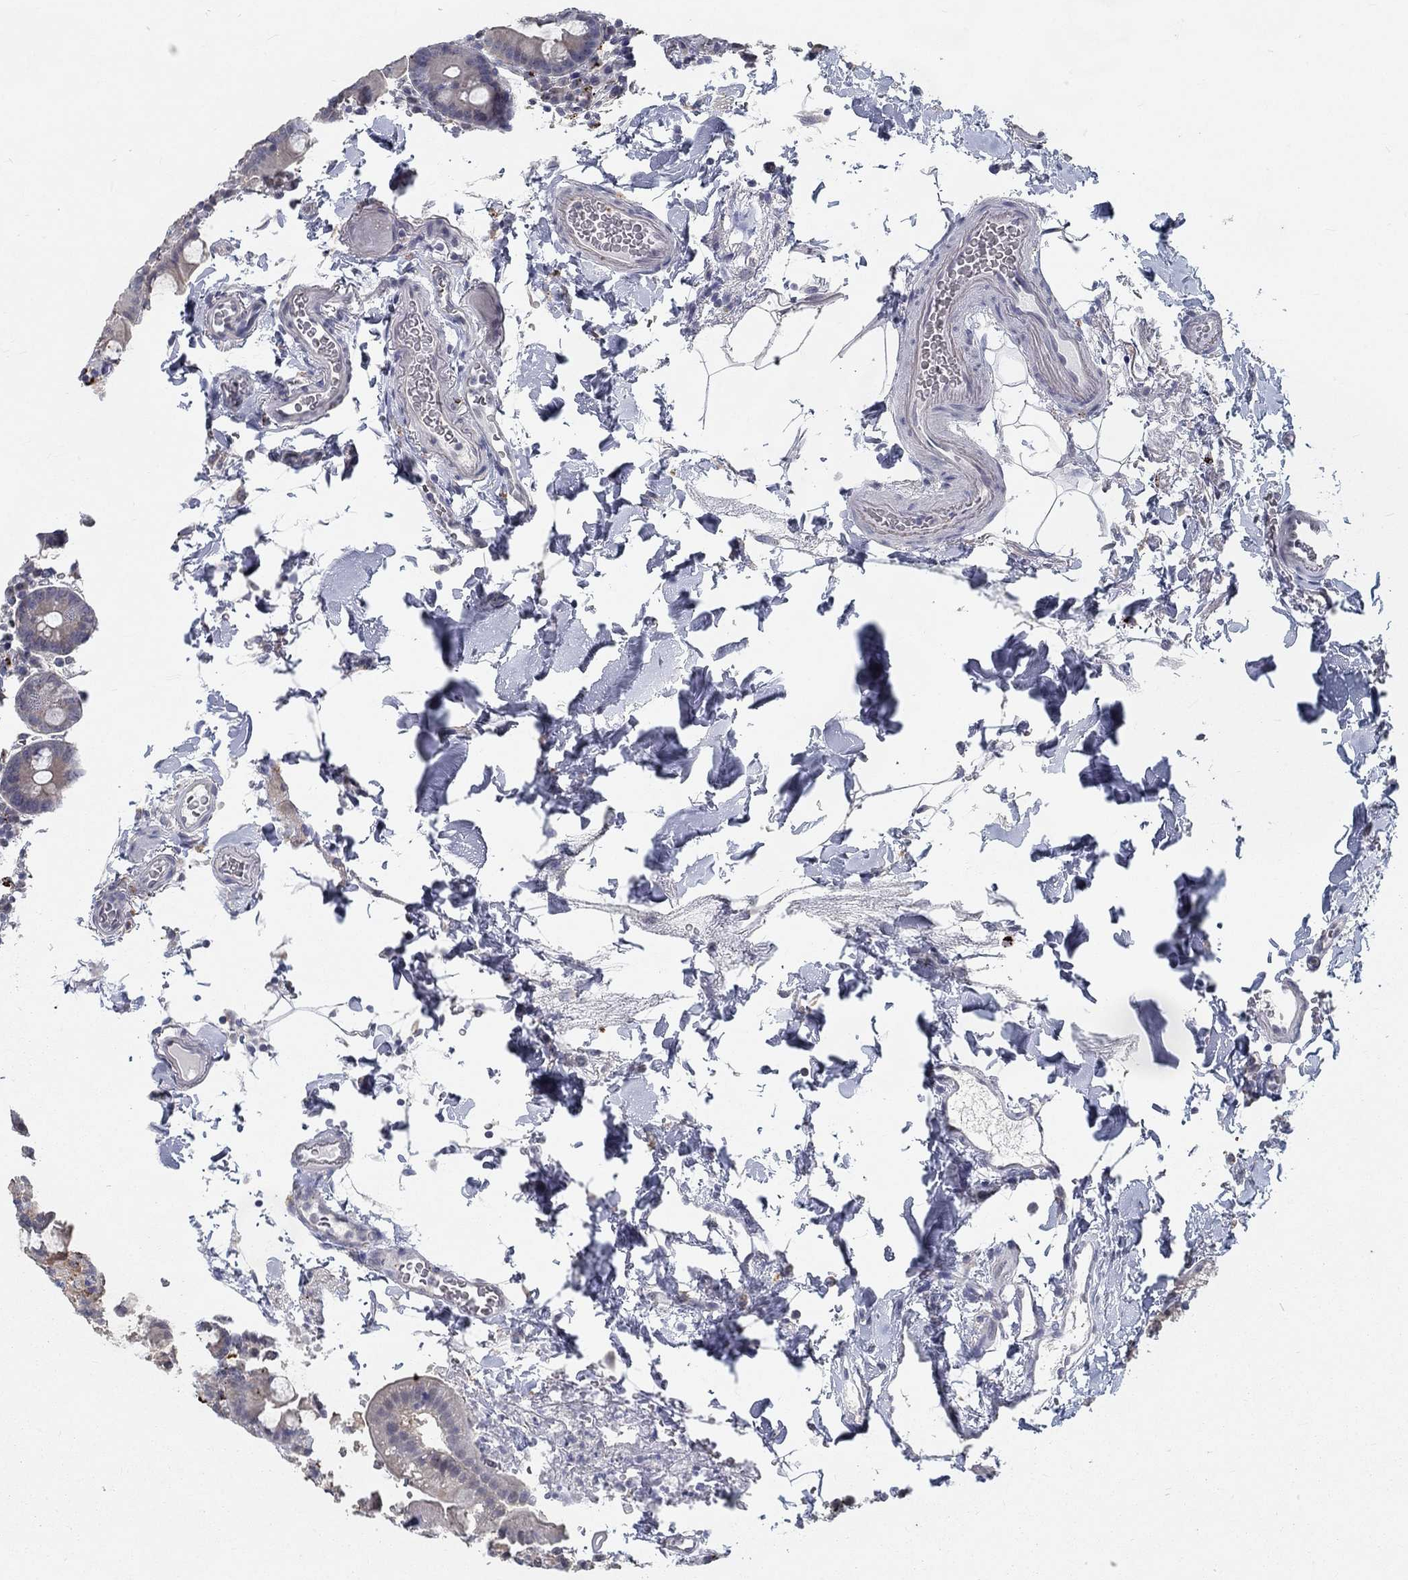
{"staining": {"intensity": "negative", "quantity": "none", "location": "none"}, "tissue": "duodenum", "cell_type": "Glandular cells", "image_type": "normal", "snomed": [{"axis": "morphology", "description": "Normal tissue, NOS"}, {"axis": "topography", "description": "Duodenum"}], "caption": "This micrograph is of normal duodenum stained with immunohistochemistry to label a protein in brown with the nuclei are counter-stained blue. There is no staining in glandular cells.", "gene": "MTSS2", "patient": {"sex": "male", "age": 59}}